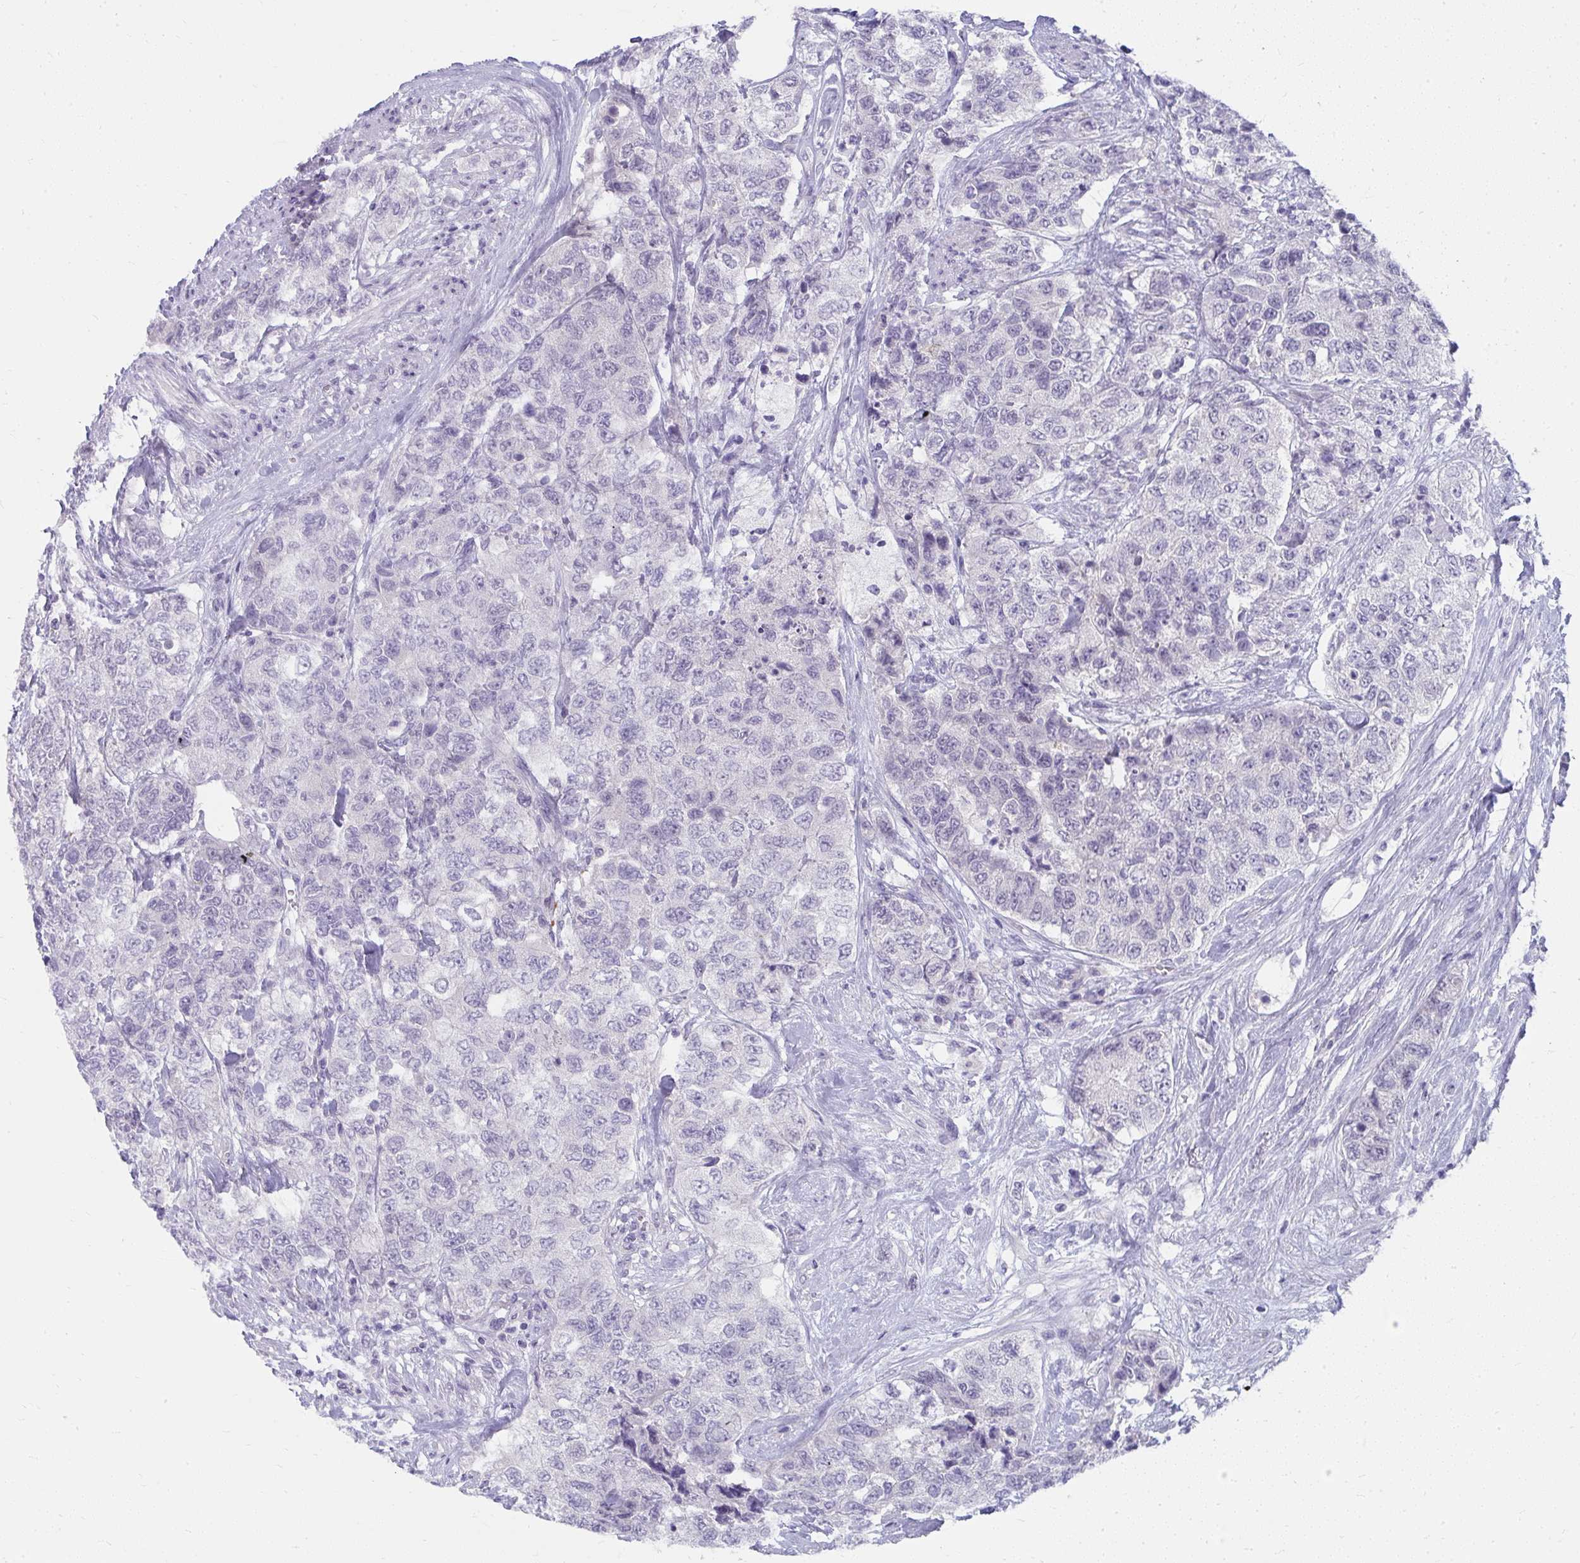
{"staining": {"intensity": "negative", "quantity": "none", "location": "none"}, "tissue": "urothelial cancer", "cell_type": "Tumor cells", "image_type": "cancer", "snomed": [{"axis": "morphology", "description": "Urothelial carcinoma, High grade"}, {"axis": "topography", "description": "Urinary bladder"}], "caption": "Immunohistochemistry of human high-grade urothelial carcinoma demonstrates no staining in tumor cells.", "gene": "UGT3A2", "patient": {"sex": "female", "age": 78}}